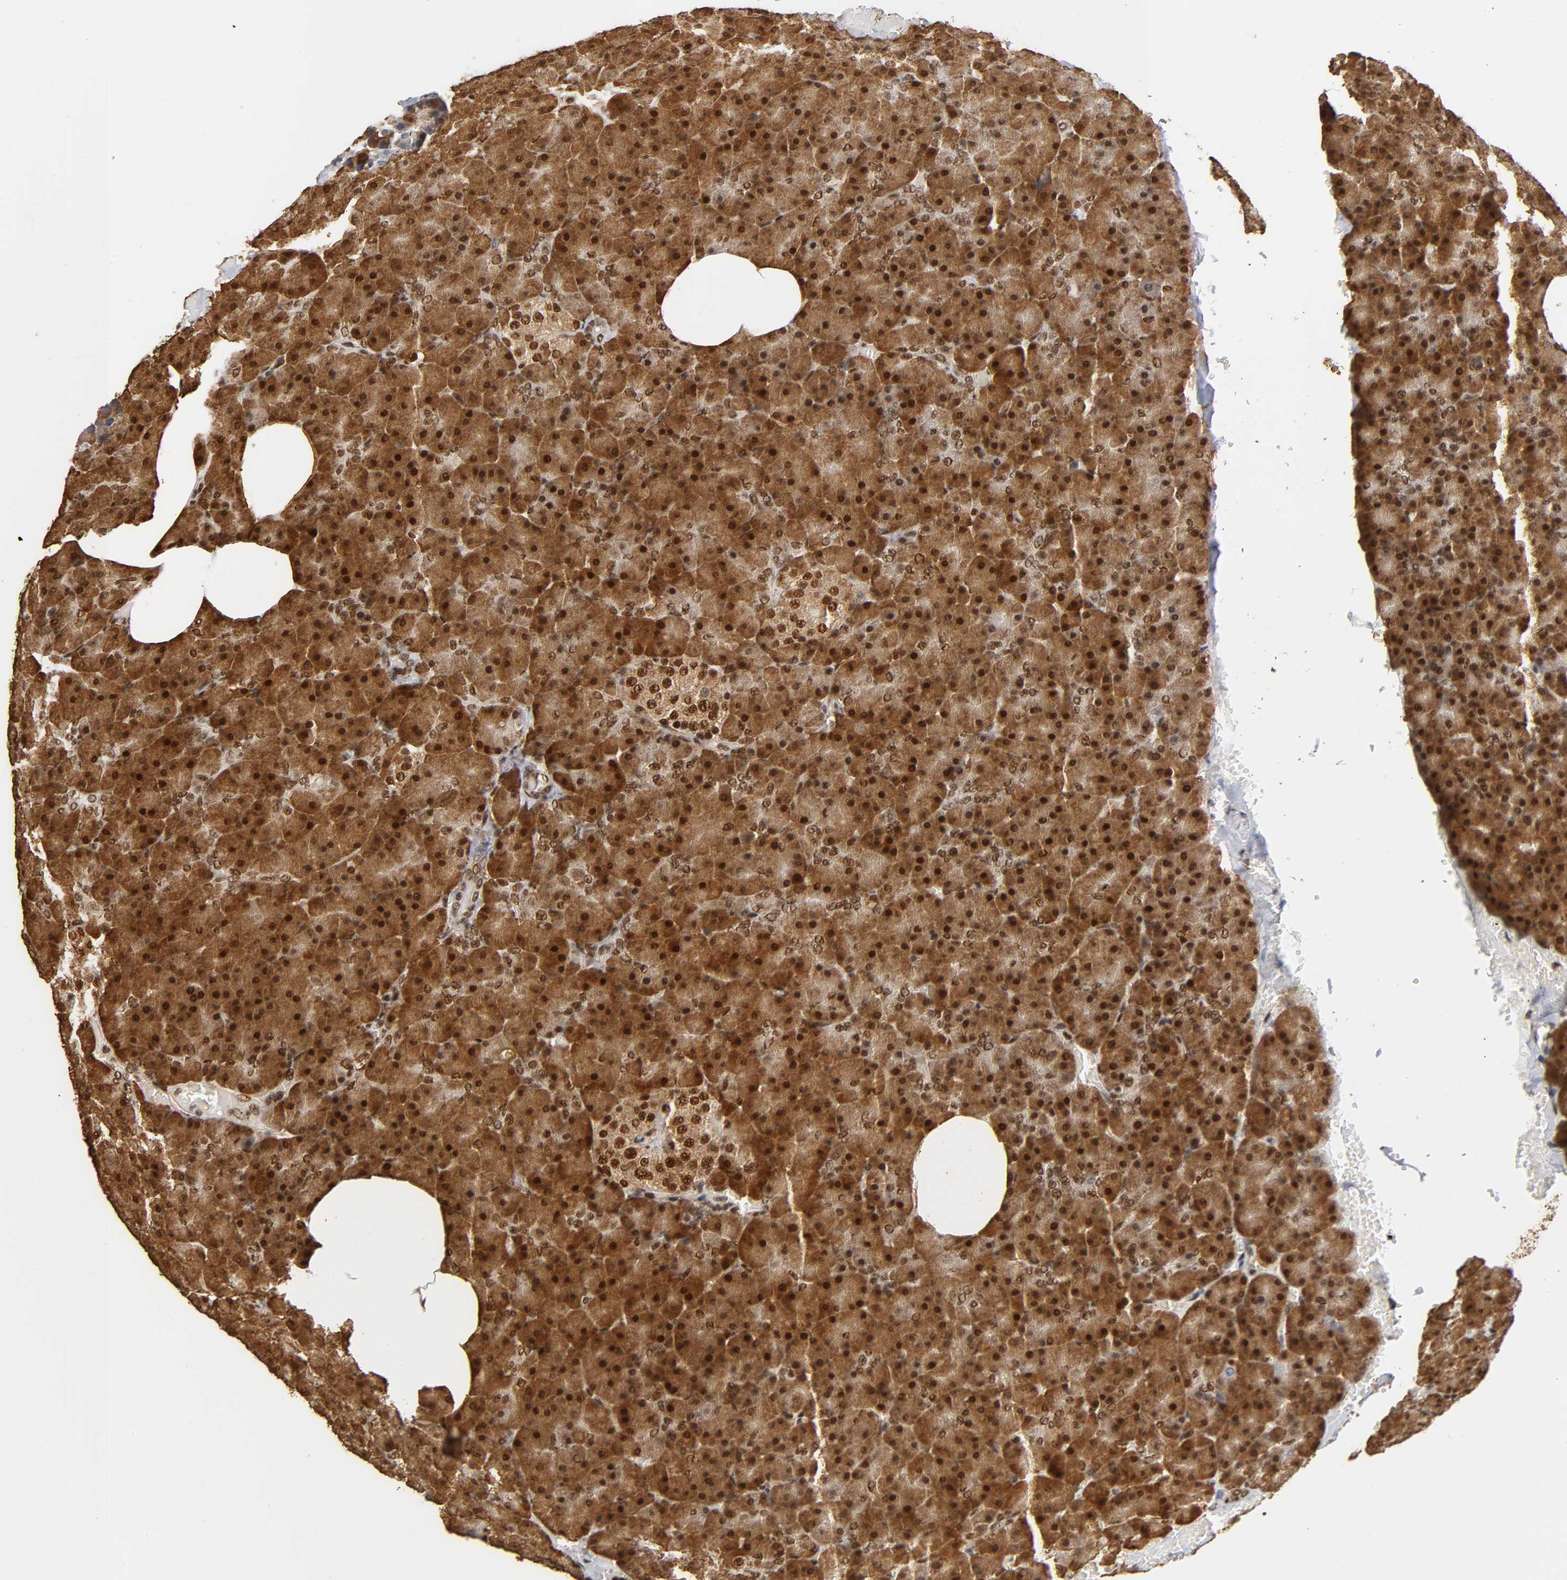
{"staining": {"intensity": "strong", "quantity": ">75%", "location": "cytoplasmic/membranous,nuclear"}, "tissue": "pancreas", "cell_type": "Exocrine glandular cells", "image_type": "normal", "snomed": [{"axis": "morphology", "description": "Normal tissue, NOS"}, {"axis": "topography", "description": "Pancreas"}], "caption": "Immunohistochemical staining of normal pancreas displays high levels of strong cytoplasmic/membranous,nuclear positivity in approximately >75% of exocrine glandular cells.", "gene": "RNF122", "patient": {"sex": "female", "age": 35}}